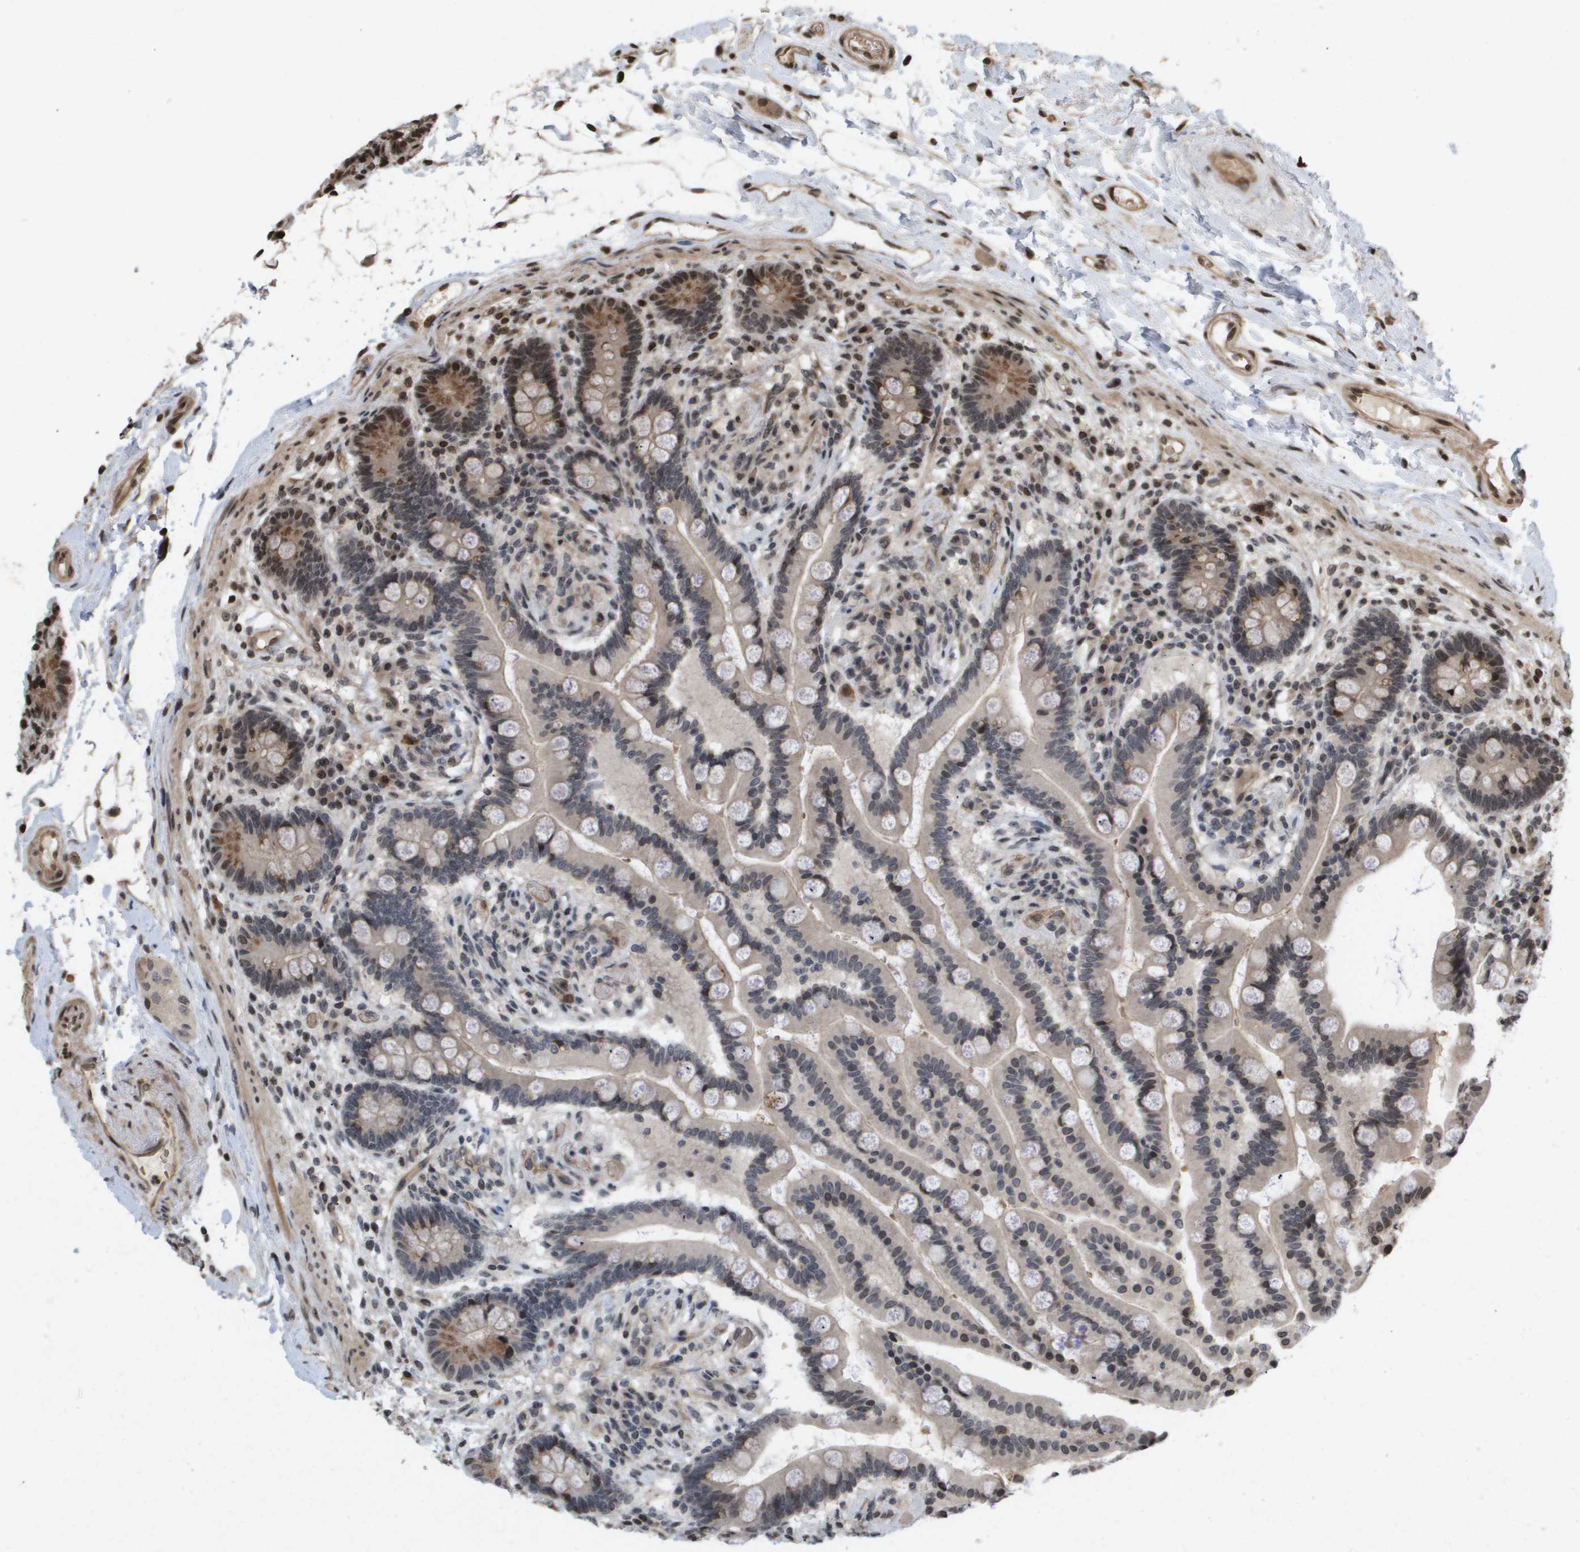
{"staining": {"intensity": "moderate", "quantity": ">75%", "location": "cytoplasmic/membranous,nuclear"}, "tissue": "colon", "cell_type": "Endothelial cells", "image_type": "normal", "snomed": [{"axis": "morphology", "description": "Normal tissue, NOS"}, {"axis": "topography", "description": "Colon"}], "caption": "Protein expression analysis of unremarkable human colon reveals moderate cytoplasmic/membranous,nuclear staining in approximately >75% of endothelial cells.", "gene": "HSPA6", "patient": {"sex": "male", "age": 73}}